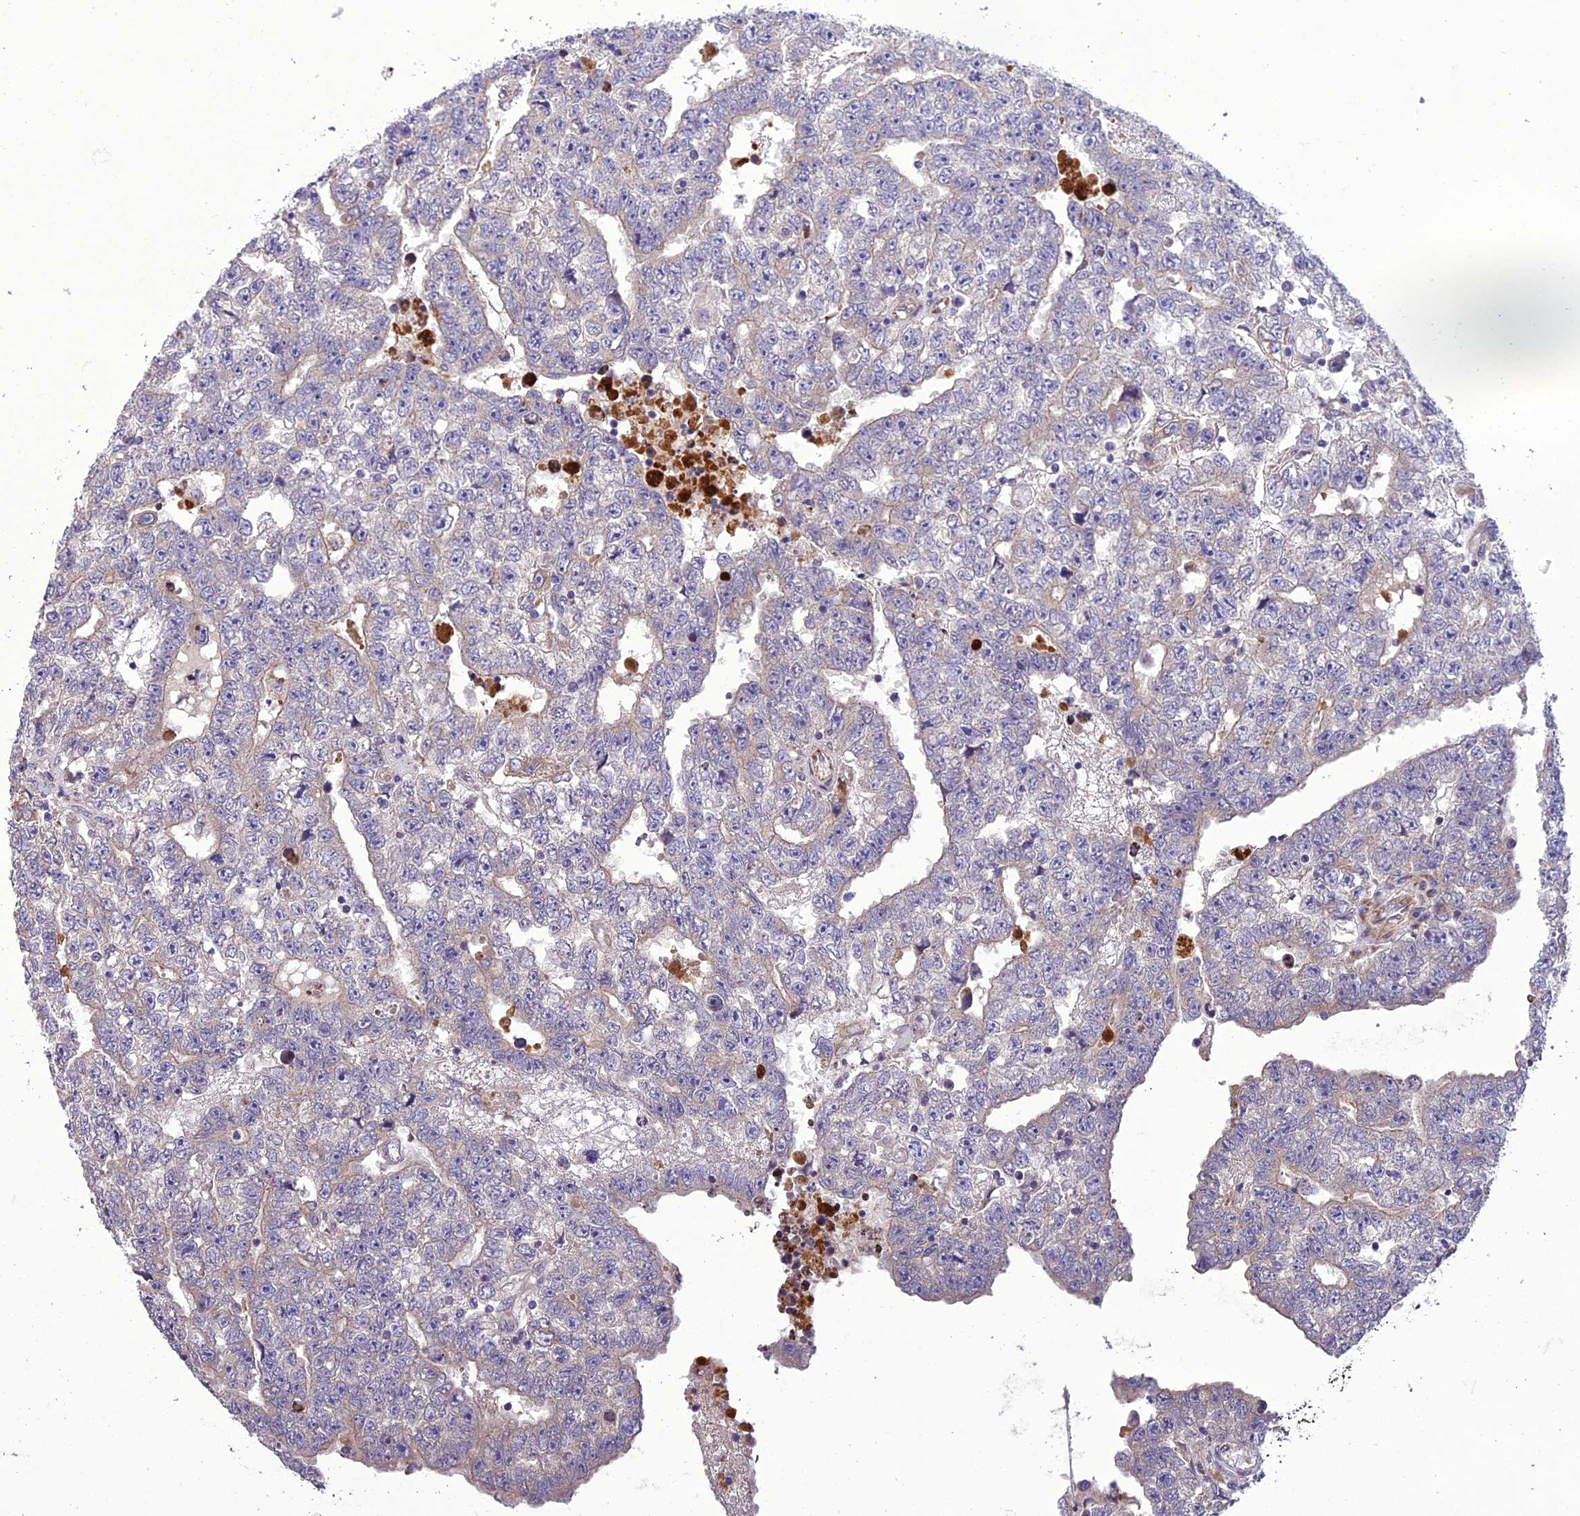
{"staining": {"intensity": "negative", "quantity": "none", "location": "none"}, "tissue": "testis cancer", "cell_type": "Tumor cells", "image_type": "cancer", "snomed": [{"axis": "morphology", "description": "Carcinoma, Embryonal, NOS"}, {"axis": "topography", "description": "Testis"}], "caption": "There is no significant staining in tumor cells of testis embryonal carcinoma.", "gene": "ADIPOR2", "patient": {"sex": "male", "age": 25}}